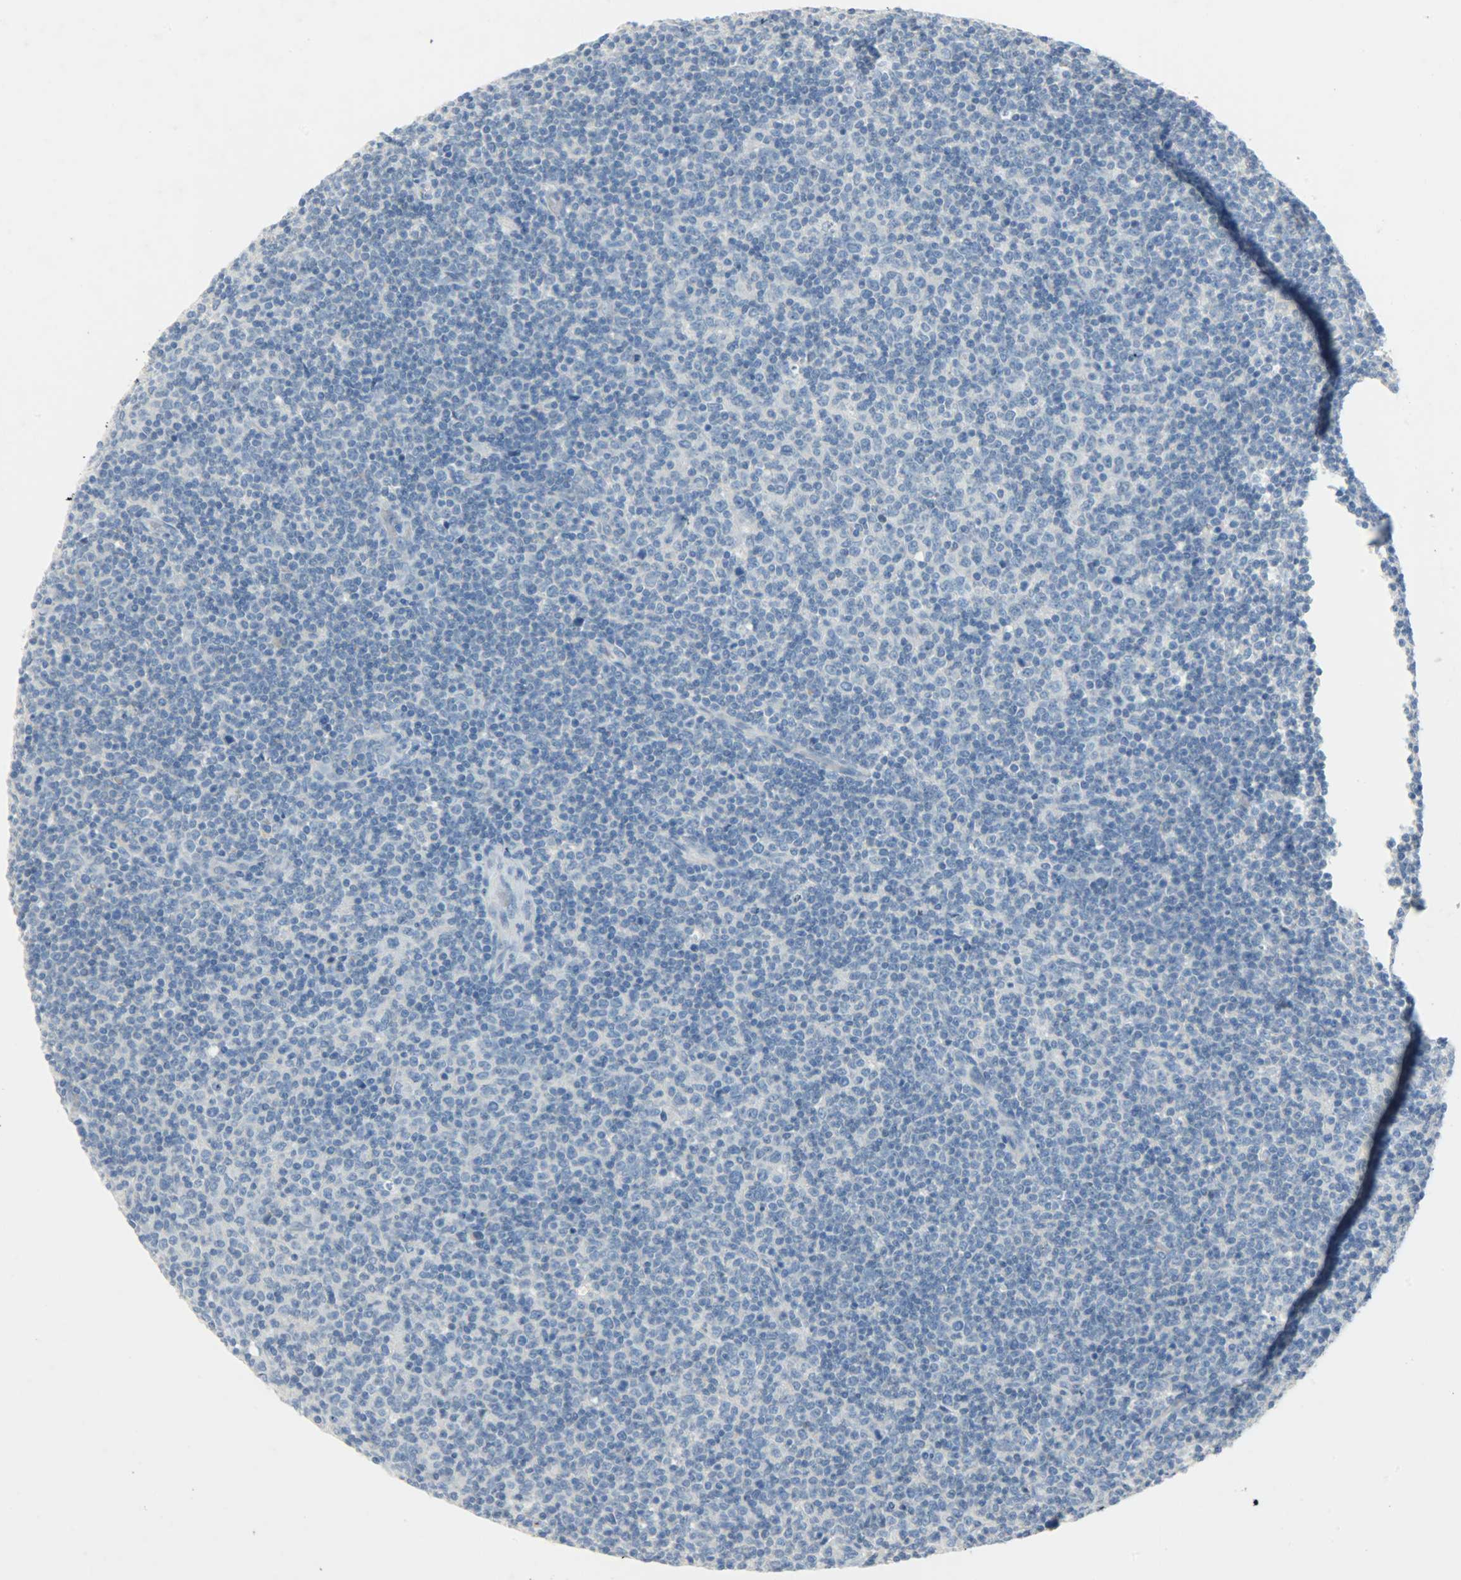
{"staining": {"intensity": "negative", "quantity": "none", "location": "none"}, "tissue": "lymphoma", "cell_type": "Tumor cells", "image_type": "cancer", "snomed": [{"axis": "morphology", "description": "Malignant lymphoma, non-Hodgkin's type, Low grade"}, {"axis": "topography", "description": "Lymph node"}], "caption": "This is an immunohistochemistry (IHC) photomicrograph of lymphoma. There is no expression in tumor cells.", "gene": "PROM1", "patient": {"sex": "male", "age": 70}}